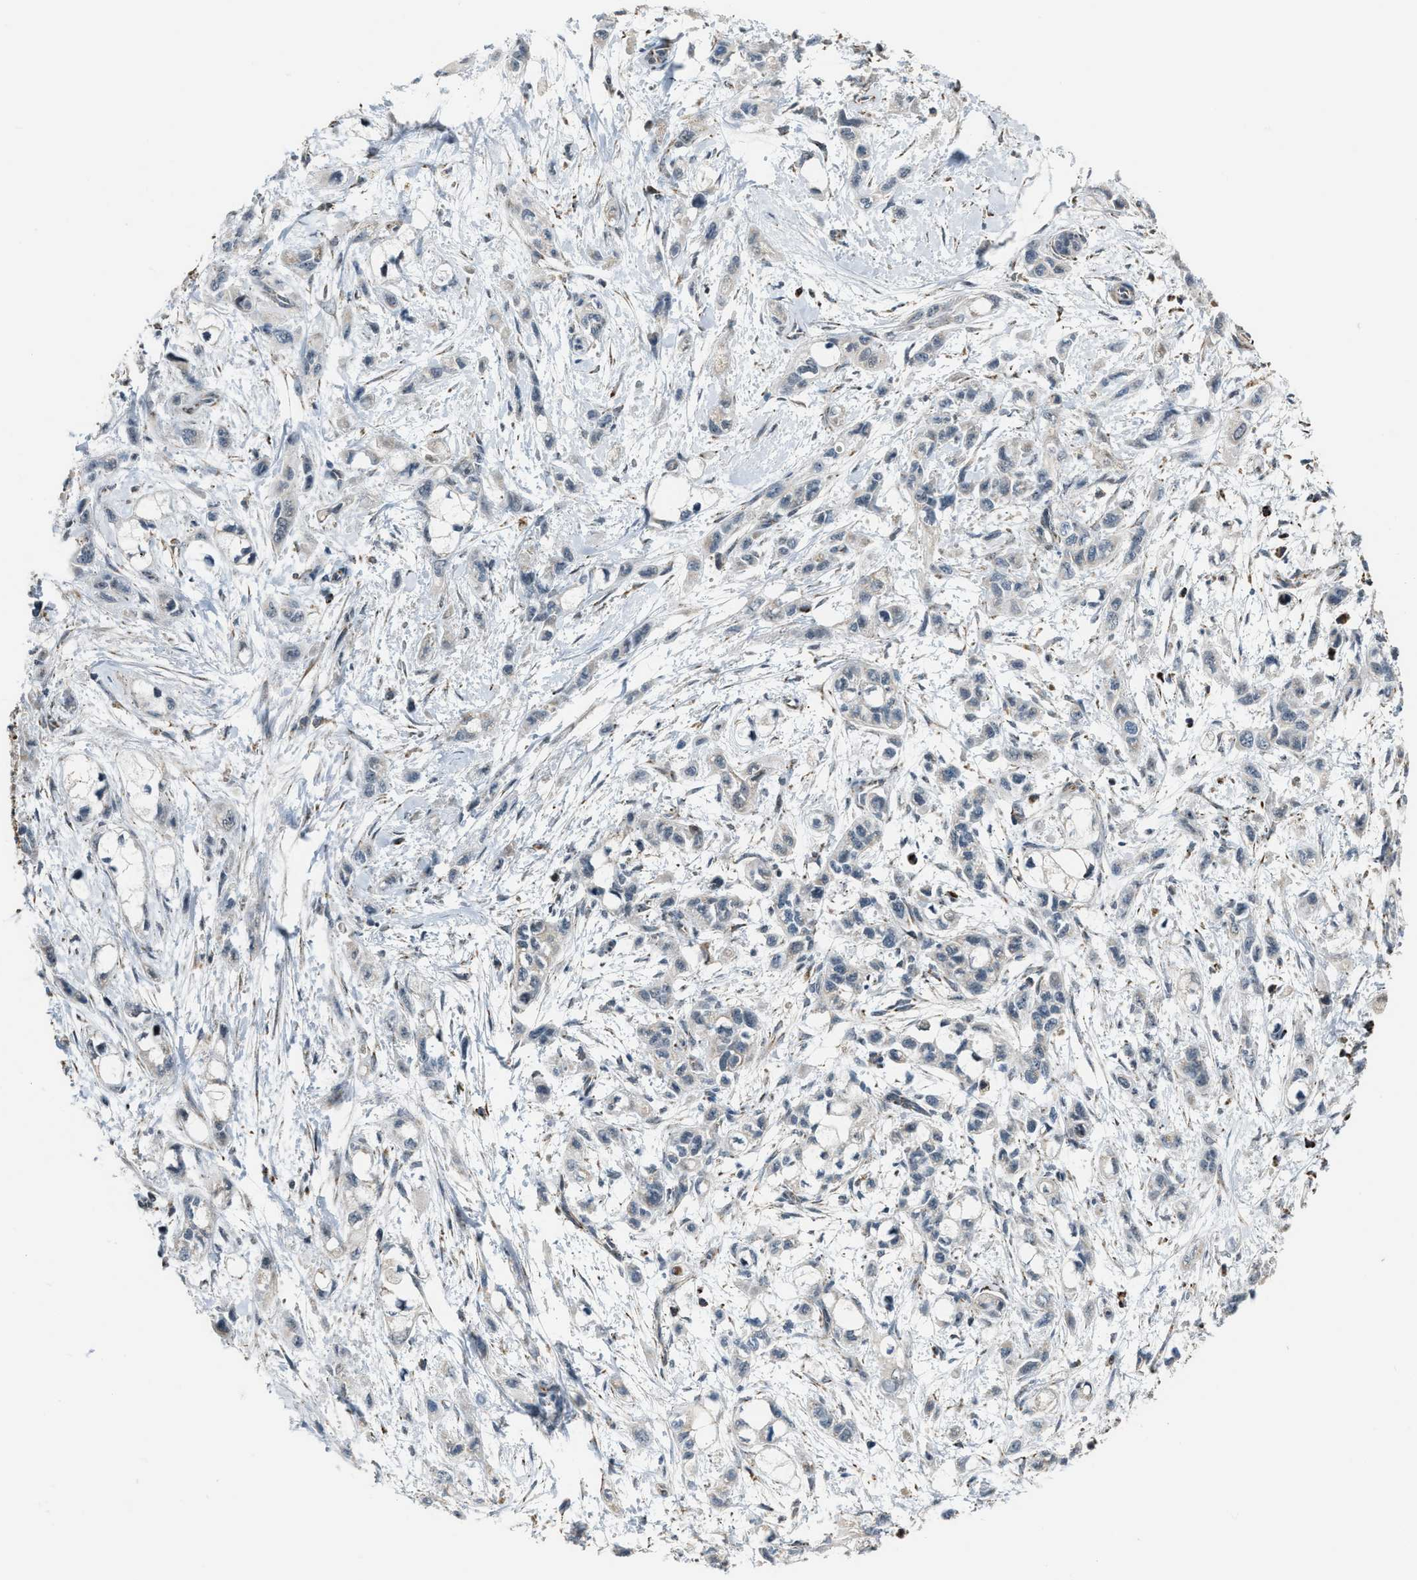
{"staining": {"intensity": "negative", "quantity": "none", "location": "none"}, "tissue": "pancreatic cancer", "cell_type": "Tumor cells", "image_type": "cancer", "snomed": [{"axis": "morphology", "description": "Adenocarcinoma, NOS"}, {"axis": "topography", "description": "Pancreas"}], "caption": "Adenocarcinoma (pancreatic) was stained to show a protein in brown. There is no significant positivity in tumor cells.", "gene": "CHN2", "patient": {"sex": "male", "age": 74}}